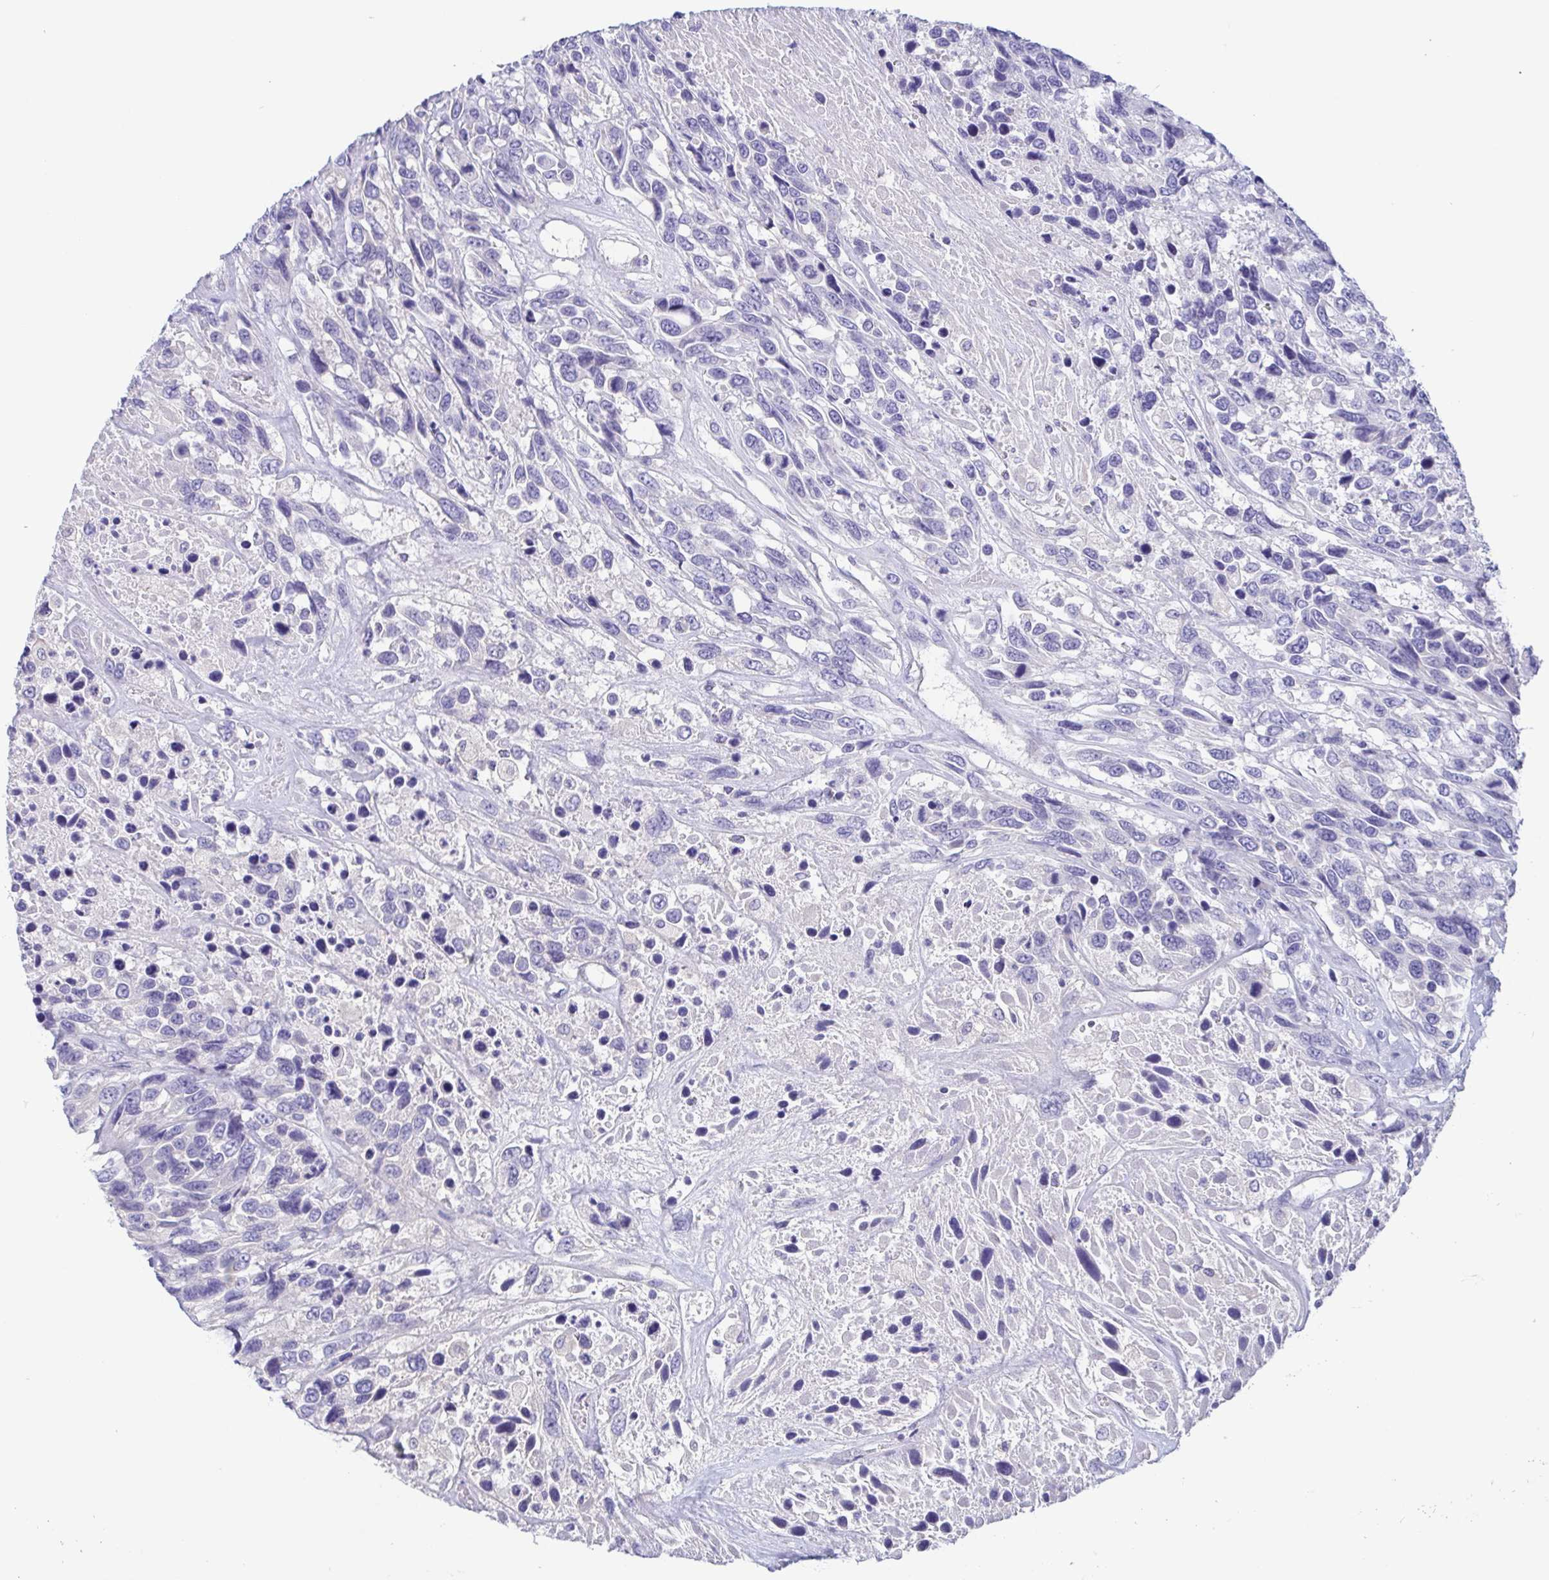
{"staining": {"intensity": "negative", "quantity": "none", "location": "none"}, "tissue": "urothelial cancer", "cell_type": "Tumor cells", "image_type": "cancer", "snomed": [{"axis": "morphology", "description": "Urothelial carcinoma, High grade"}, {"axis": "topography", "description": "Urinary bladder"}], "caption": "Photomicrograph shows no significant protein expression in tumor cells of urothelial carcinoma (high-grade).", "gene": "TREH", "patient": {"sex": "female", "age": 70}}